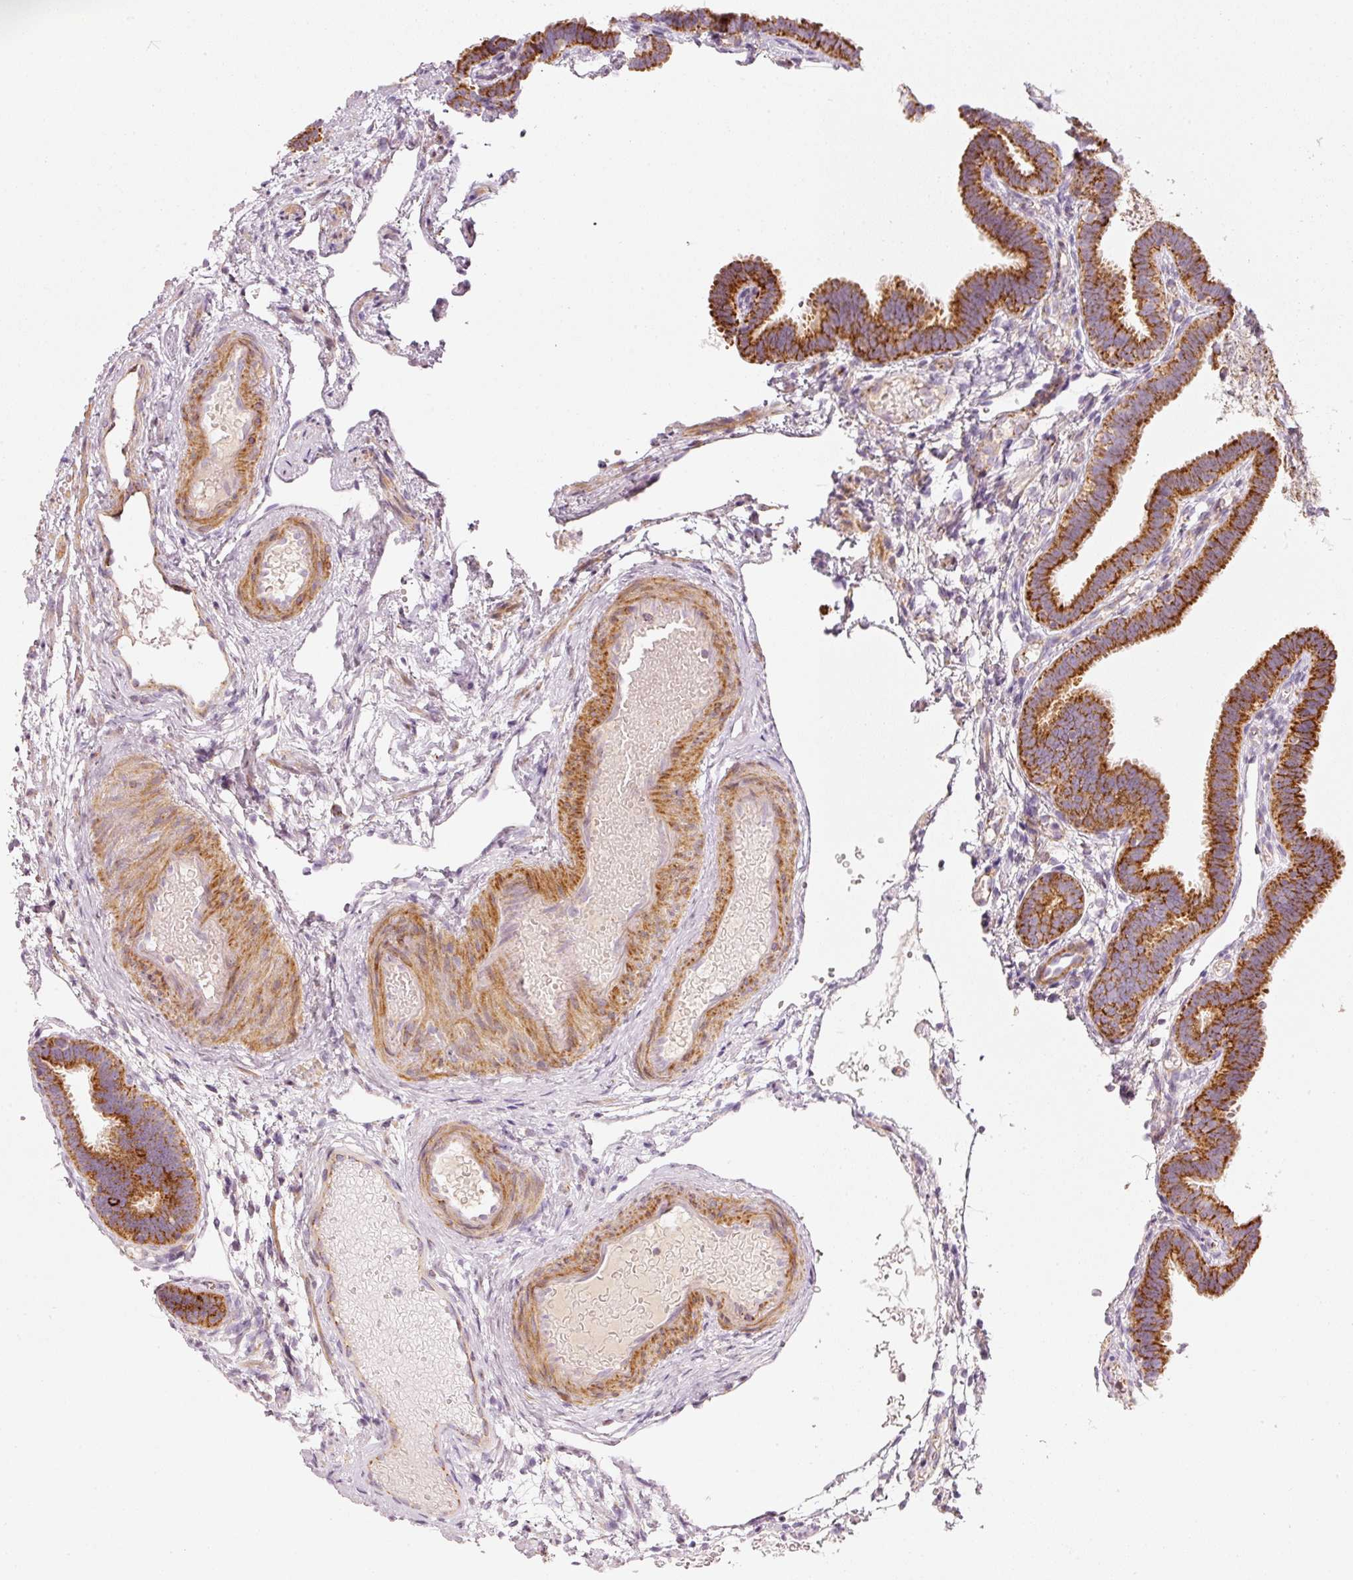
{"staining": {"intensity": "strong", "quantity": "25%-75%", "location": "cytoplasmic/membranous"}, "tissue": "fallopian tube", "cell_type": "Glandular cells", "image_type": "normal", "snomed": [{"axis": "morphology", "description": "Normal tissue, NOS"}, {"axis": "topography", "description": "Fallopian tube"}], "caption": "Fallopian tube stained for a protein demonstrates strong cytoplasmic/membranous positivity in glandular cells. (DAB (3,3'-diaminobenzidine) IHC with brightfield microscopy, high magnification).", "gene": "C17orf98", "patient": {"sex": "female", "age": 37}}